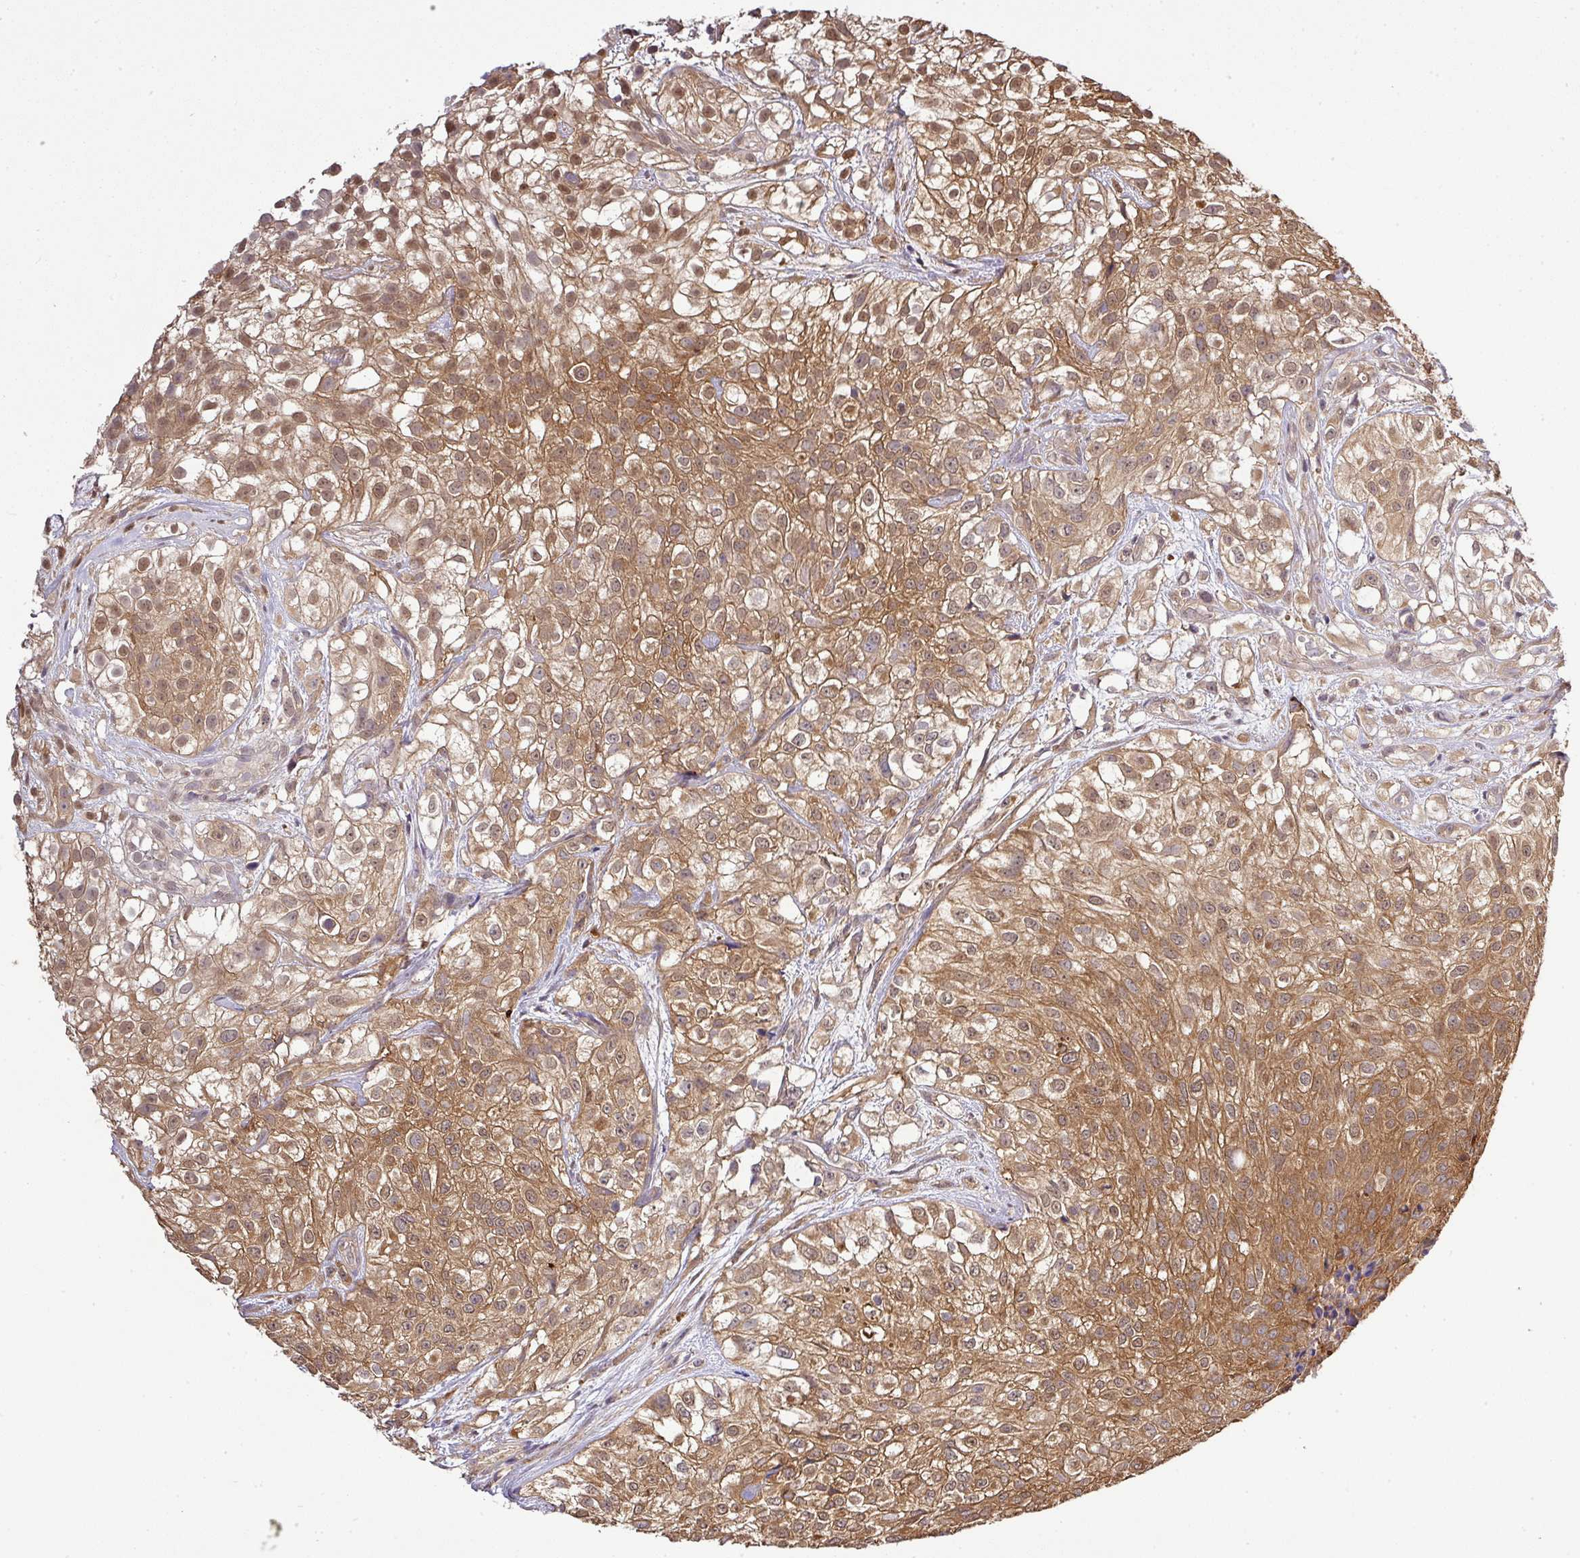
{"staining": {"intensity": "moderate", "quantity": ">75%", "location": "cytoplasmic/membranous,nuclear"}, "tissue": "urothelial cancer", "cell_type": "Tumor cells", "image_type": "cancer", "snomed": [{"axis": "morphology", "description": "Urothelial carcinoma, High grade"}, {"axis": "topography", "description": "Urinary bladder"}], "caption": "The histopathology image reveals staining of high-grade urothelial carcinoma, revealing moderate cytoplasmic/membranous and nuclear protein positivity (brown color) within tumor cells.", "gene": "TMEM107", "patient": {"sex": "male", "age": 56}}